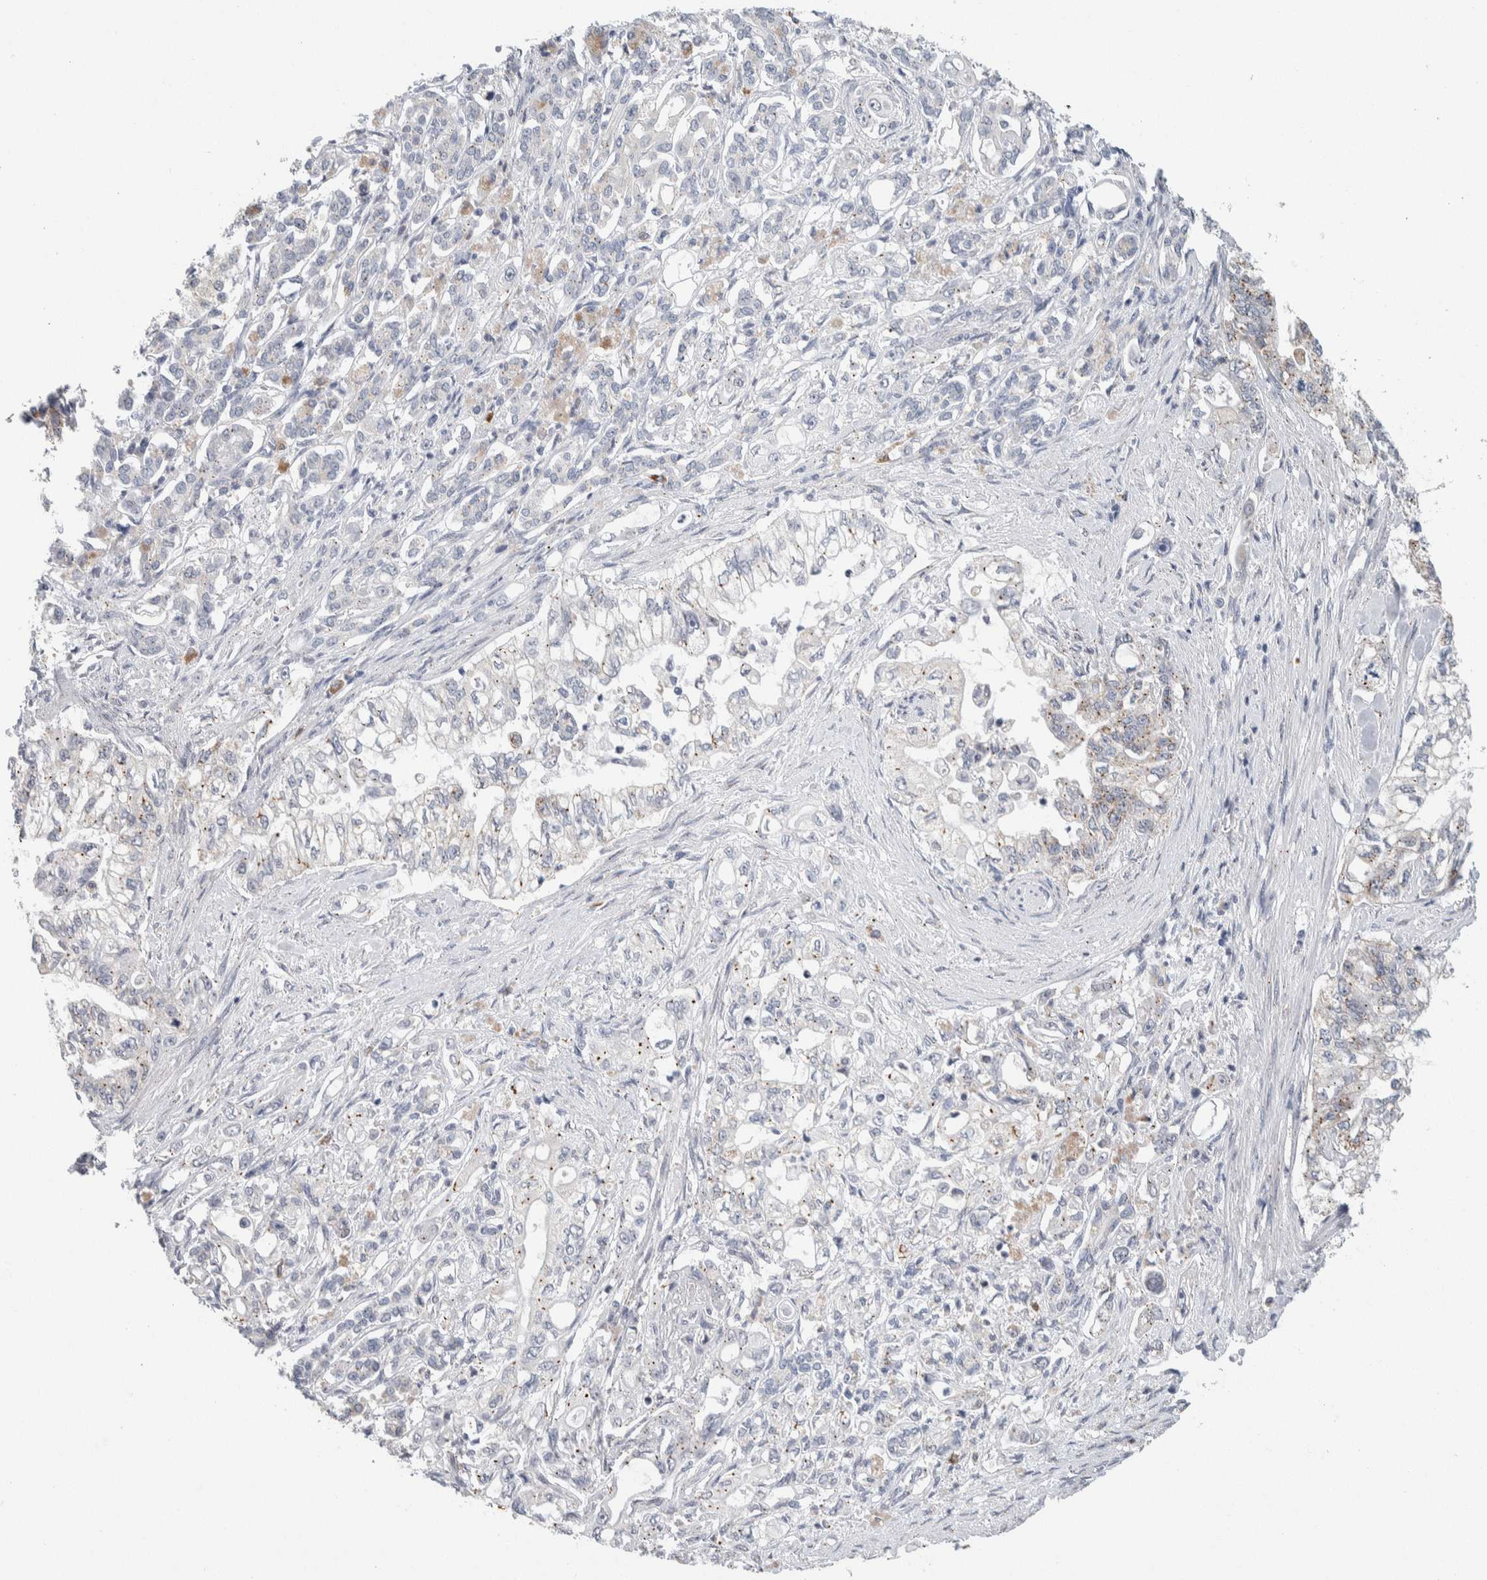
{"staining": {"intensity": "negative", "quantity": "none", "location": "none"}, "tissue": "pancreatic cancer", "cell_type": "Tumor cells", "image_type": "cancer", "snomed": [{"axis": "morphology", "description": "Normal tissue, NOS"}, {"axis": "topography", "description": "Pancreas"}], "caption": "IHC photomicrograph of pancreatic cancer stained for a protein (brown), which demonstrates no positivity in tumor cells.", "gene": "SCN2A", "patient": {"sex": "male", "age": 42}}